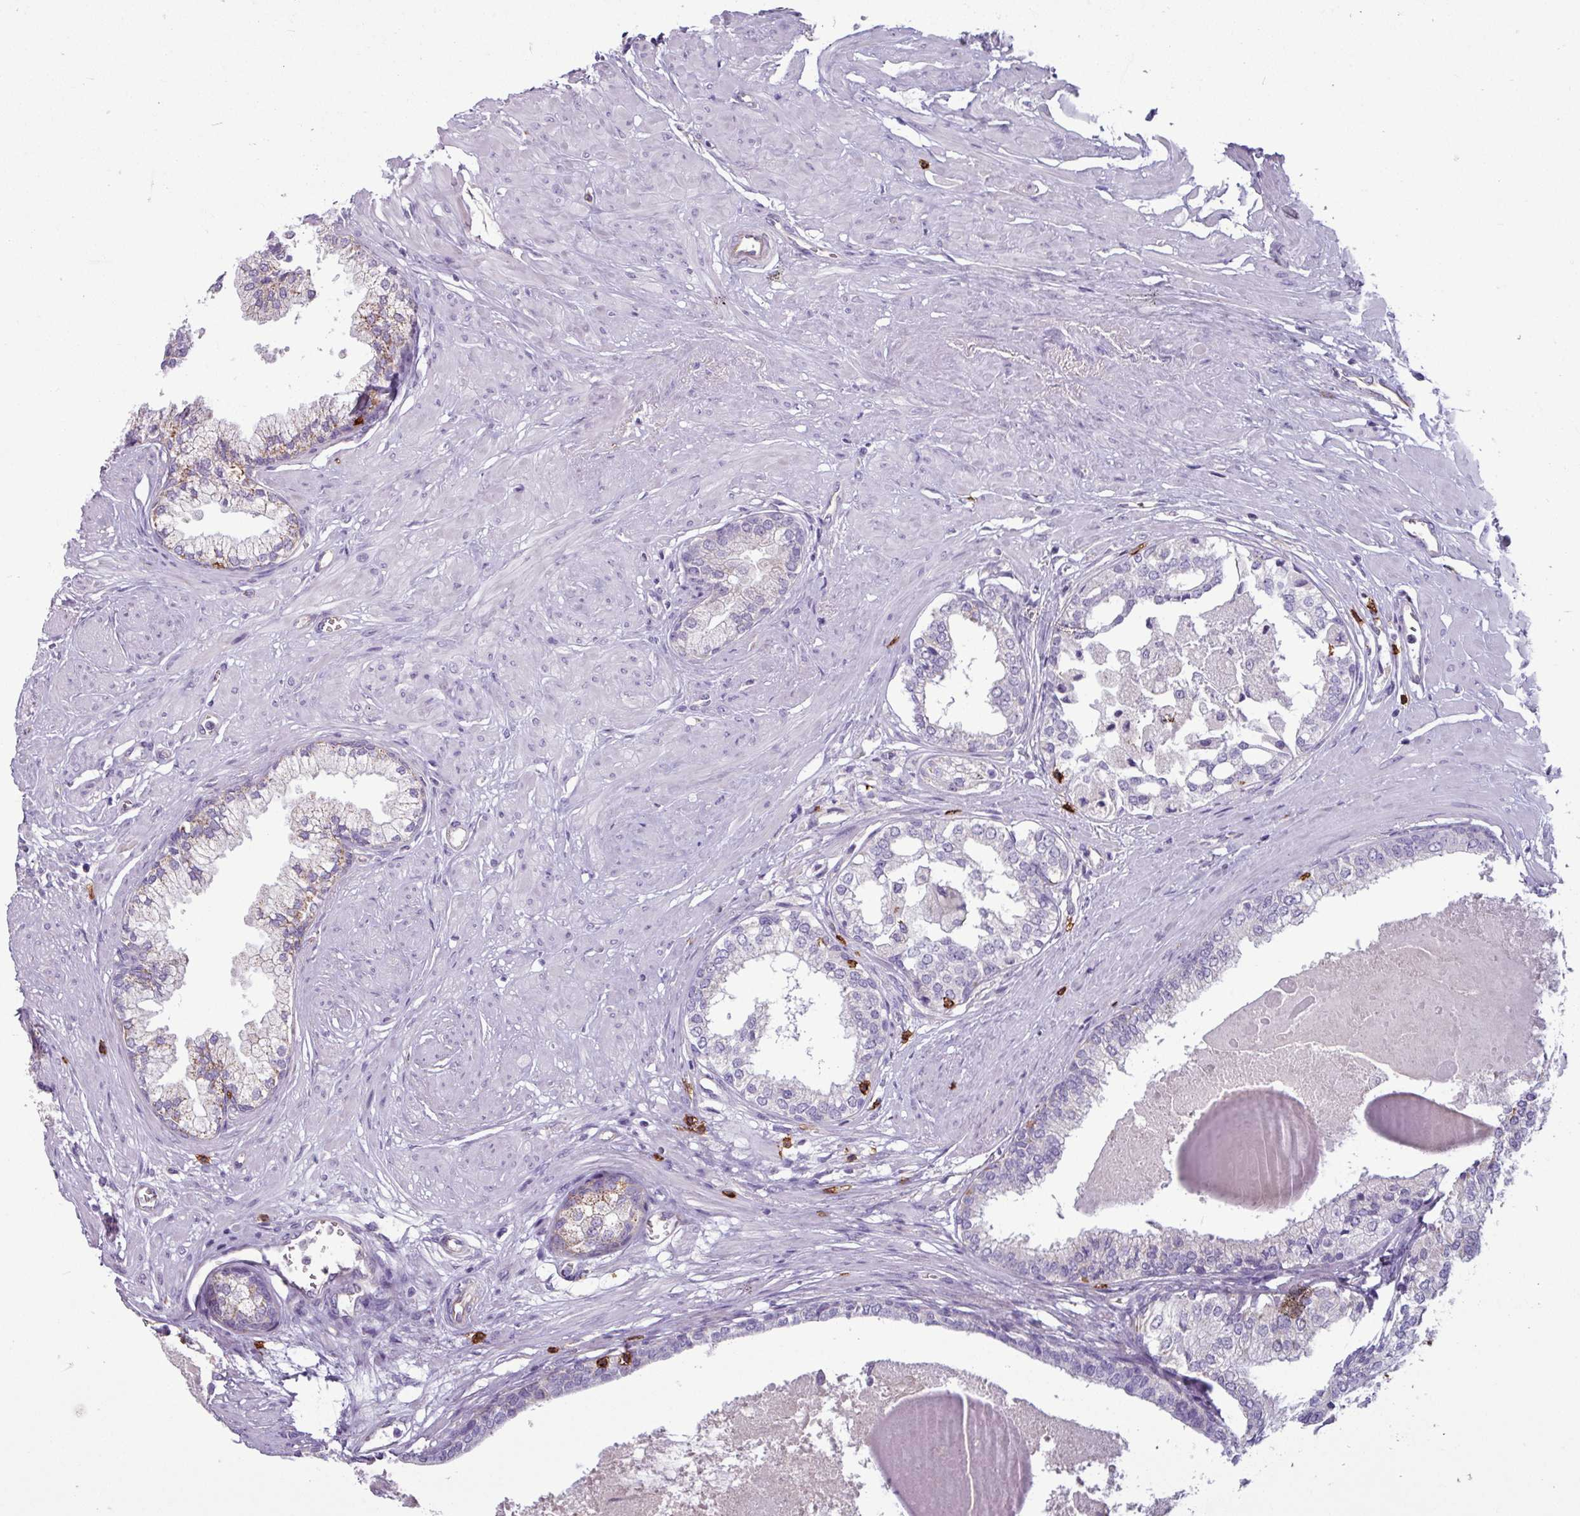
{"staining": {"intensity": "moderate", "quantity": "<25%", "location": "cytoplasmic/membranous"}, "tissue": "prostate", "cell_type": "Glandular cells", "image_type": "normal", "snomed": [{"axis": "morphology", "description": "Normal tissue, NOS"}, {"axis": "topography", "description": "Prostate"}], "caption": "IHC photomicrograph of benign prostate: human prostate stained using immunohistochemistry (IHC) exhibits low levels of moderate protein expression localized specifically in the cytoplasmic/membranous of glandular cells, appearing as a cytoplasmic/membranous brown color.", "gene": "CD8A", "patient": {"sex": "male", "age": 57}}